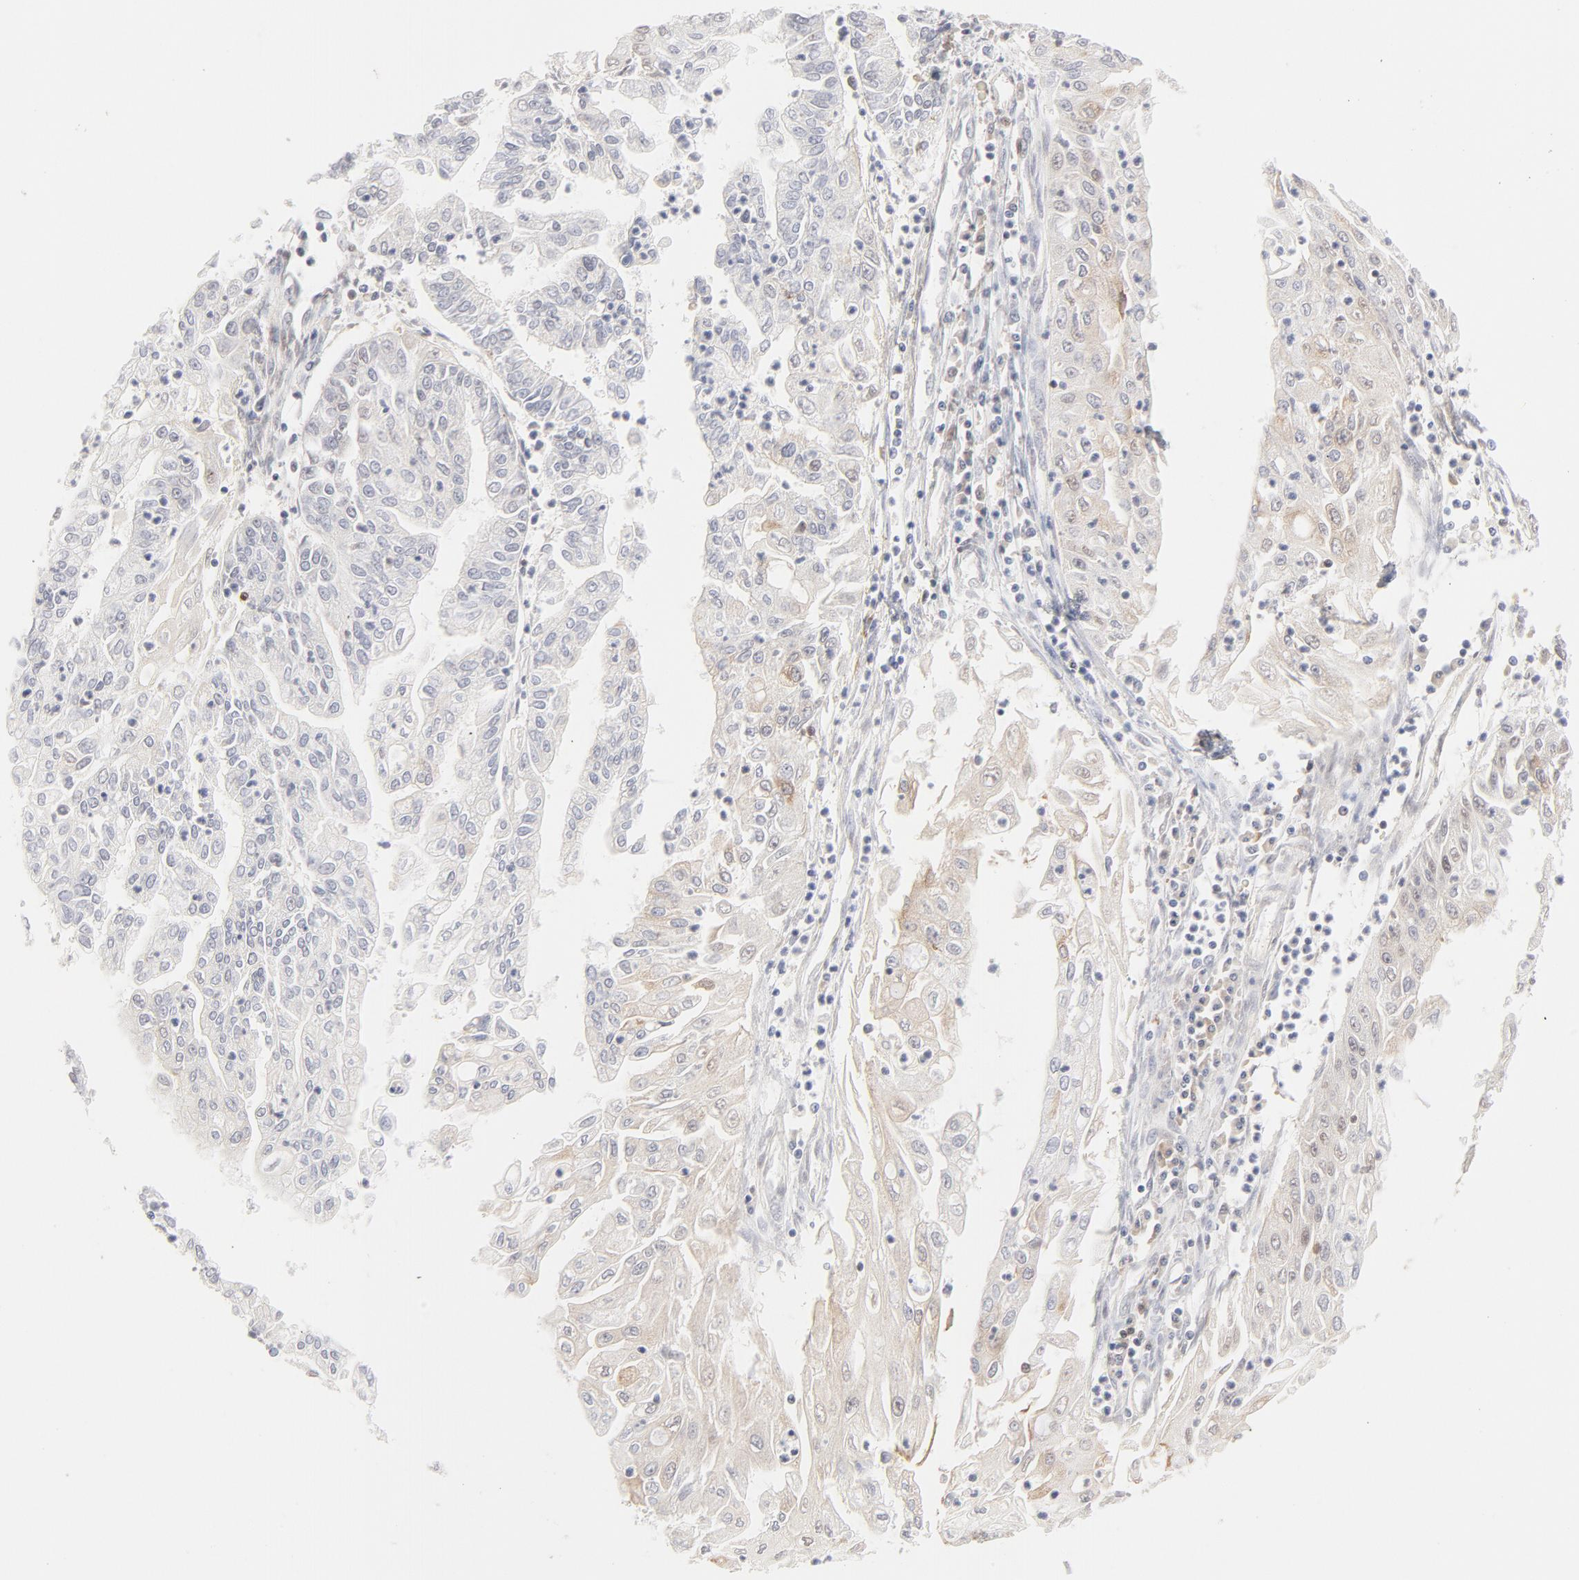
{"staining": {"intensity": "negative", "quantity": "none", "location": "none"}, "tissue": "endometrial cancer", "cell_type": "Tumor cells", "image_type": "cancer", "snomed": [{"axis": "morphology", "description": "Adenocarcinoma, NOS"}, {"axis": "topography", "description": "Endometrium"}], "caption": "Tumor cells are negative for brown protein staining in adenocarcinoma (endometrial).", "gene": "CDK6", "patient": {"sex": "female", "age": 75}}